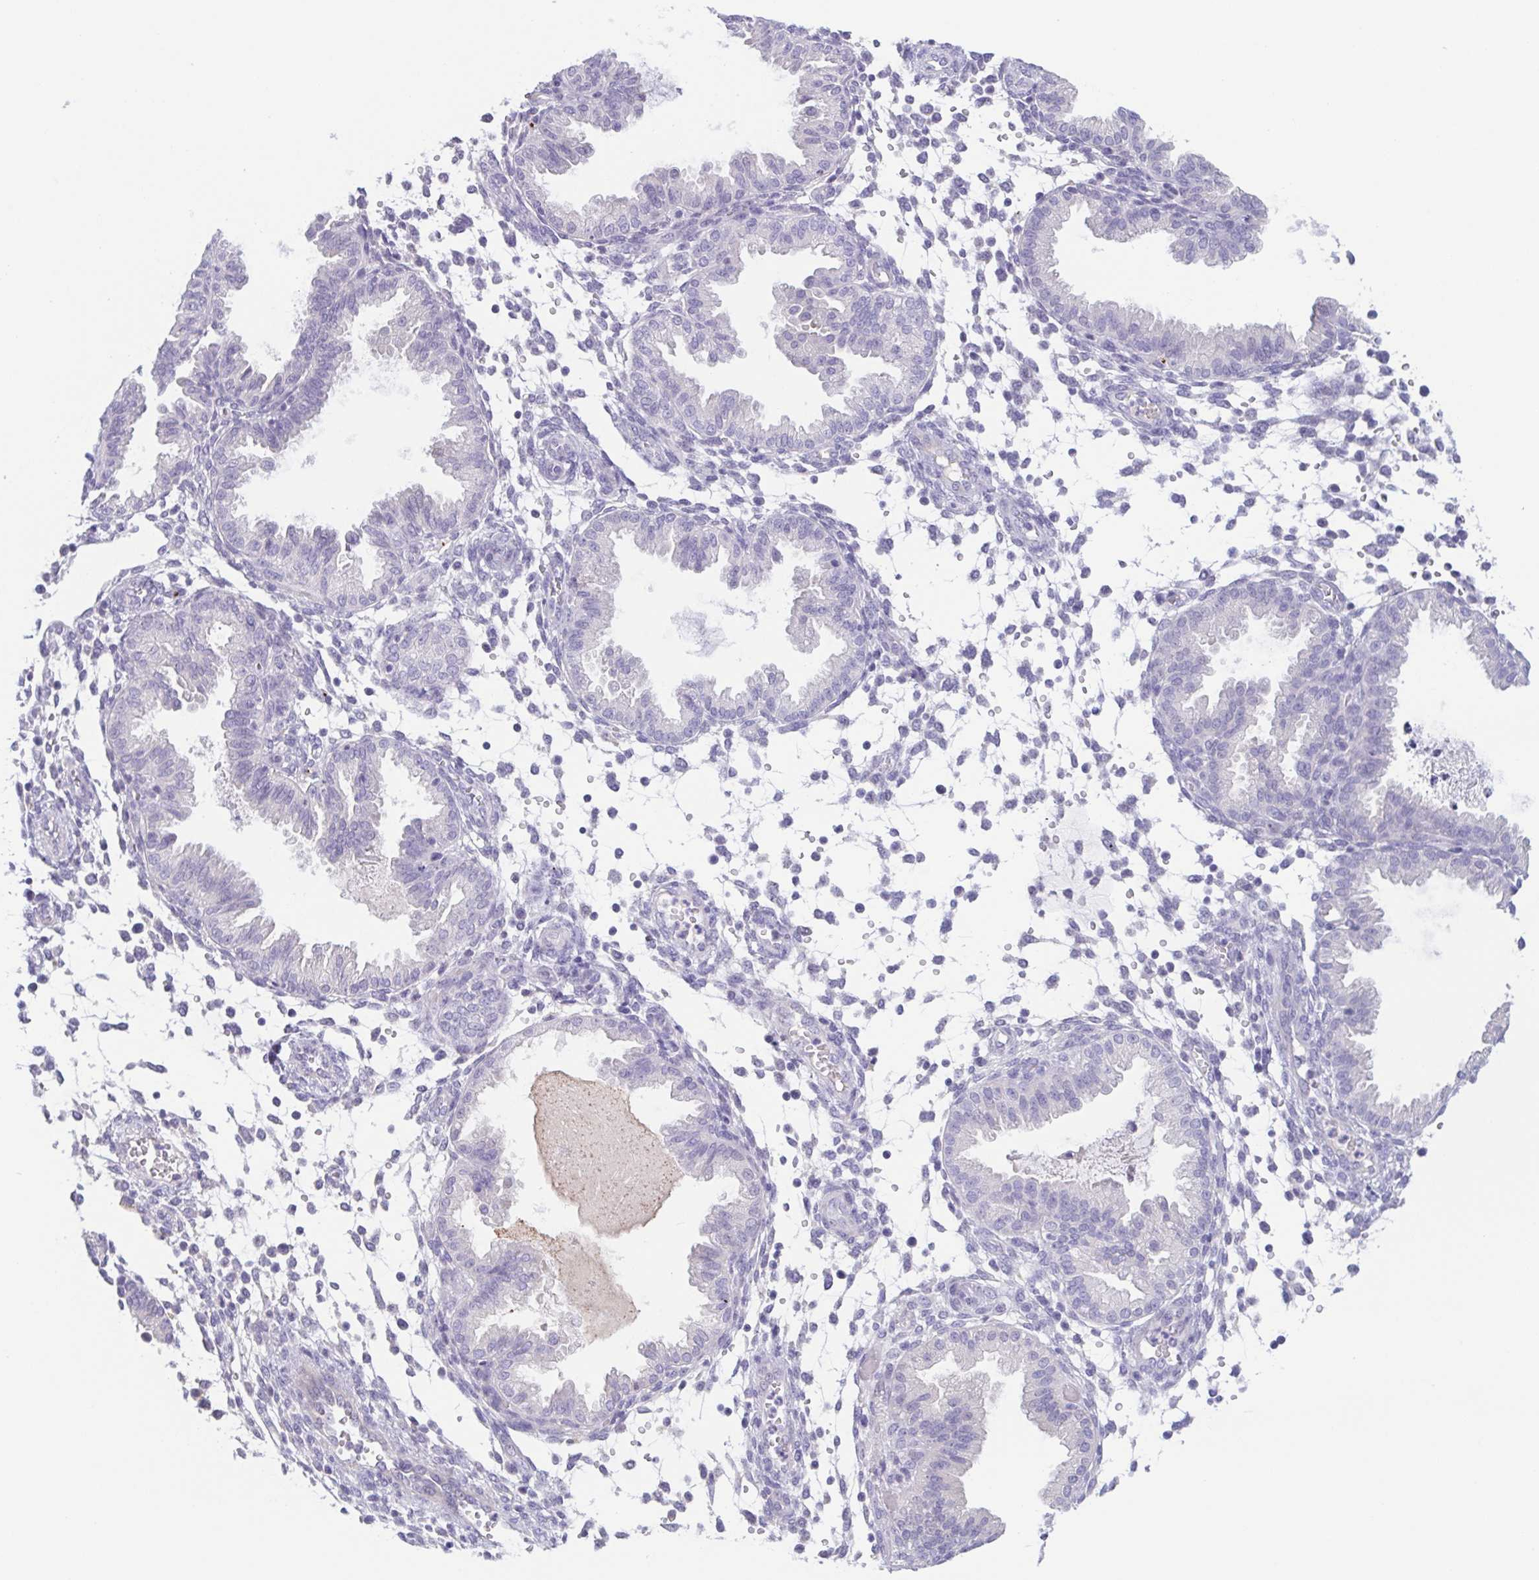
{"staining": {"intensity": "negative", "quantity": "none", "location": "none"}, "tissue": "endometrium", "cell_type": "Cells in endometrial stroma", "image_type": "normal", "snomed": [{"axis": "morphology", "description": "Normal tissue, NOS"}, {"axis": "topography", "description": "Endometrium"}], "caption": "IHC of unremarkable human endometrium shows no positivity in cells in endometrial stroma. The staining is performed using DAB brown chromogen with nuclei counter-stained in using hematoxylin.", "gene": "TREH", "patient": {"sex": "female", "age": 33}}